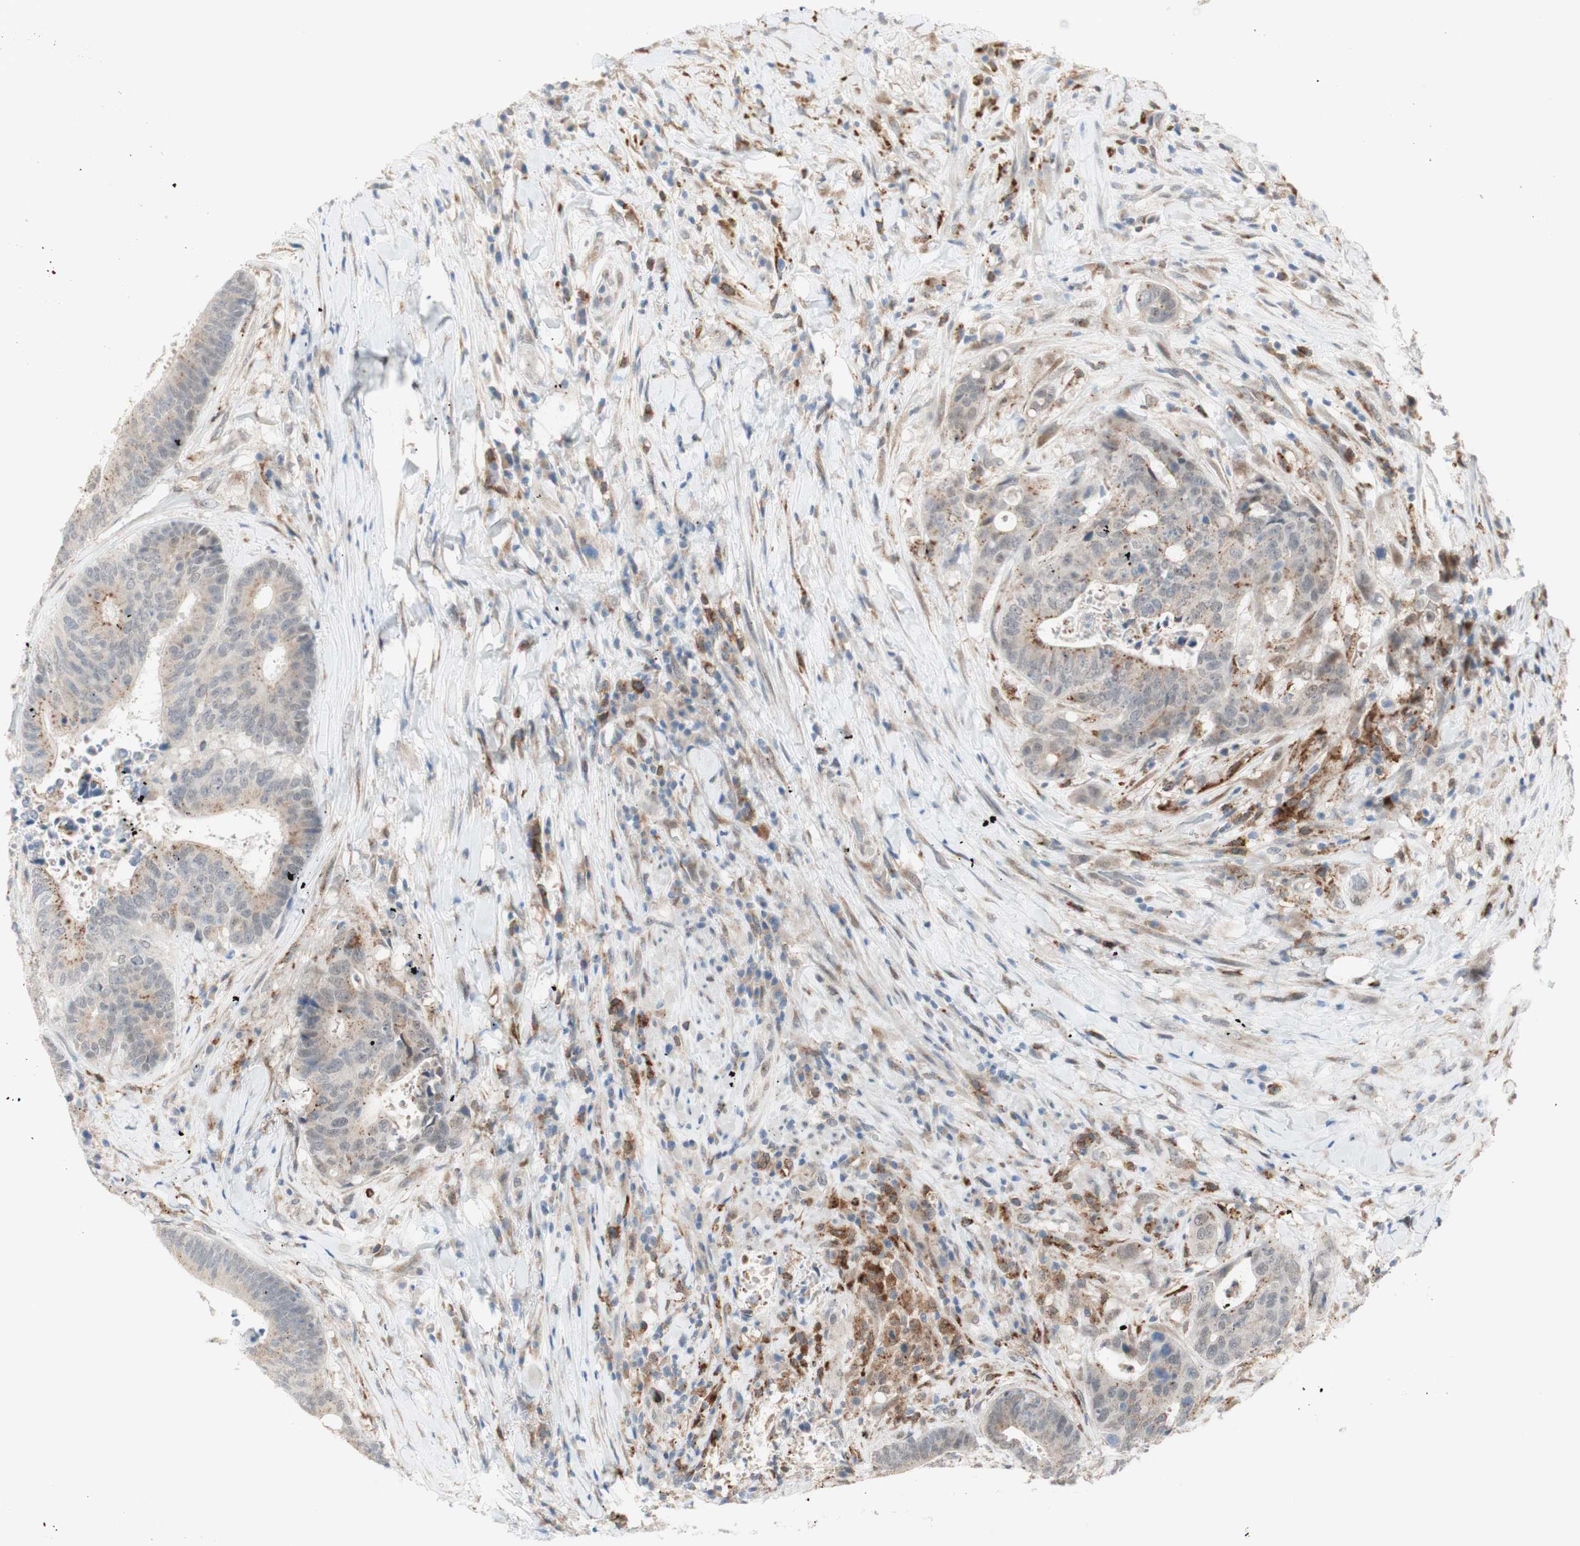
{"staining": {"intensity": "moderate", "quantity": "<25%", "location": "cytoplasmic/membranous"}, "tissue": "colorectal cancer", "cell_type": "Tumor cells", "image_type": "cancer", "snomed": [{"axis": "morphology", "description": "Adenocarcinoma, NOS"}, {"axis": "topography", "description": "Rectum"}], "caption": "A histopathology image of colorectal cancer (adenocarcinoma) stained for a protein shows moderate cytoplasmic/membranous brown staining in tumor cells.", "gene": "GAPT", "patient": {"sex": "male", "age": 72}}